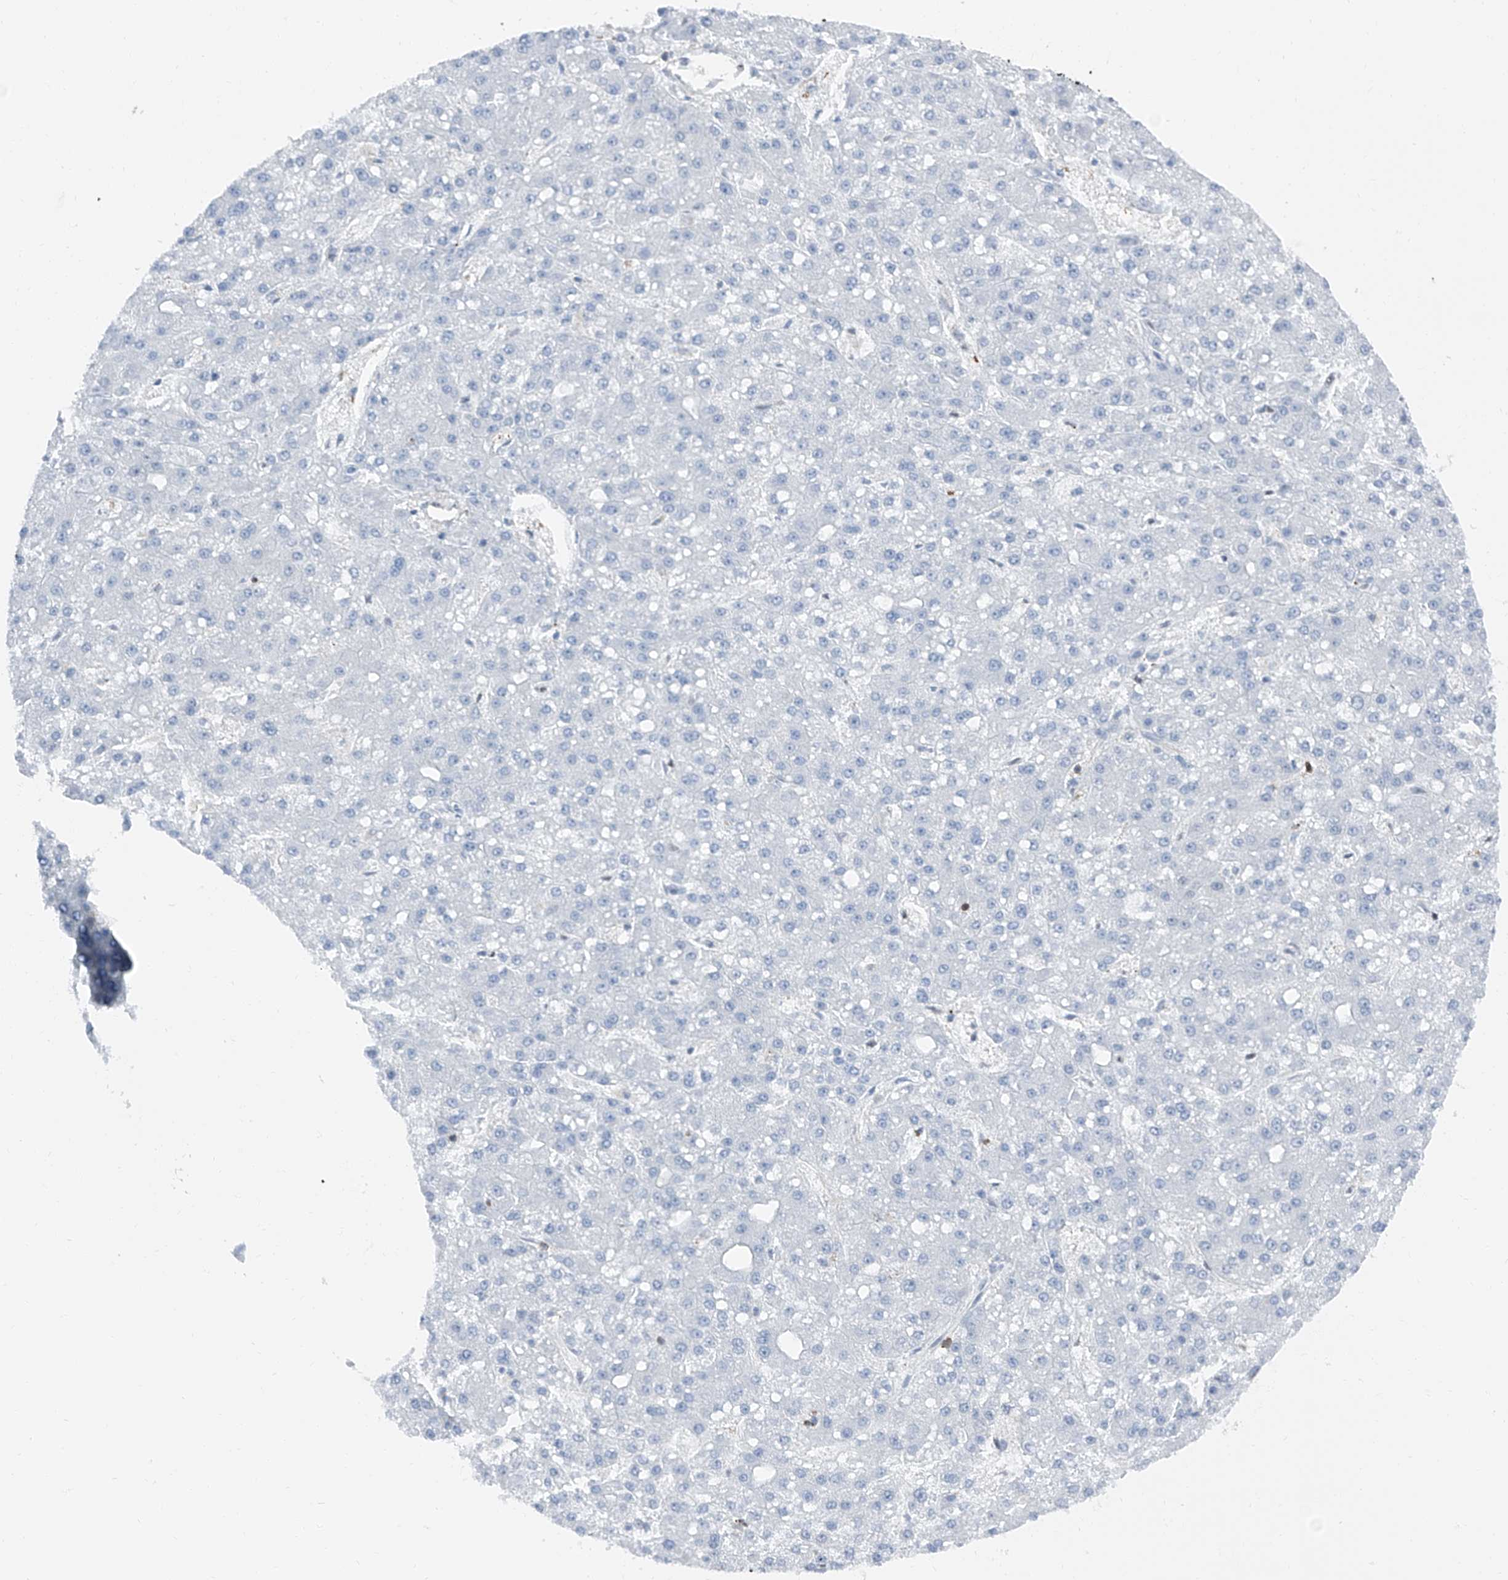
{"staining": {"intensity": "negative", "quantity": "none", "location": "none"}, "tissue": "liver cancer", "cell_type": "Tumor cells", "image_type": "cancer", "snomed": [{"axis": "morphology", "description": "Carcinoma, Hepatocellular, NOS"}, {"axis": "topography", "description": "Liver"}], "caption": "Histopathology image shows no protein expression in tumor cells of hepatocellular carcinoma (liver) tissue.", "gene": "PSMB10", "patient": {"sex": "male", "age": 67}}